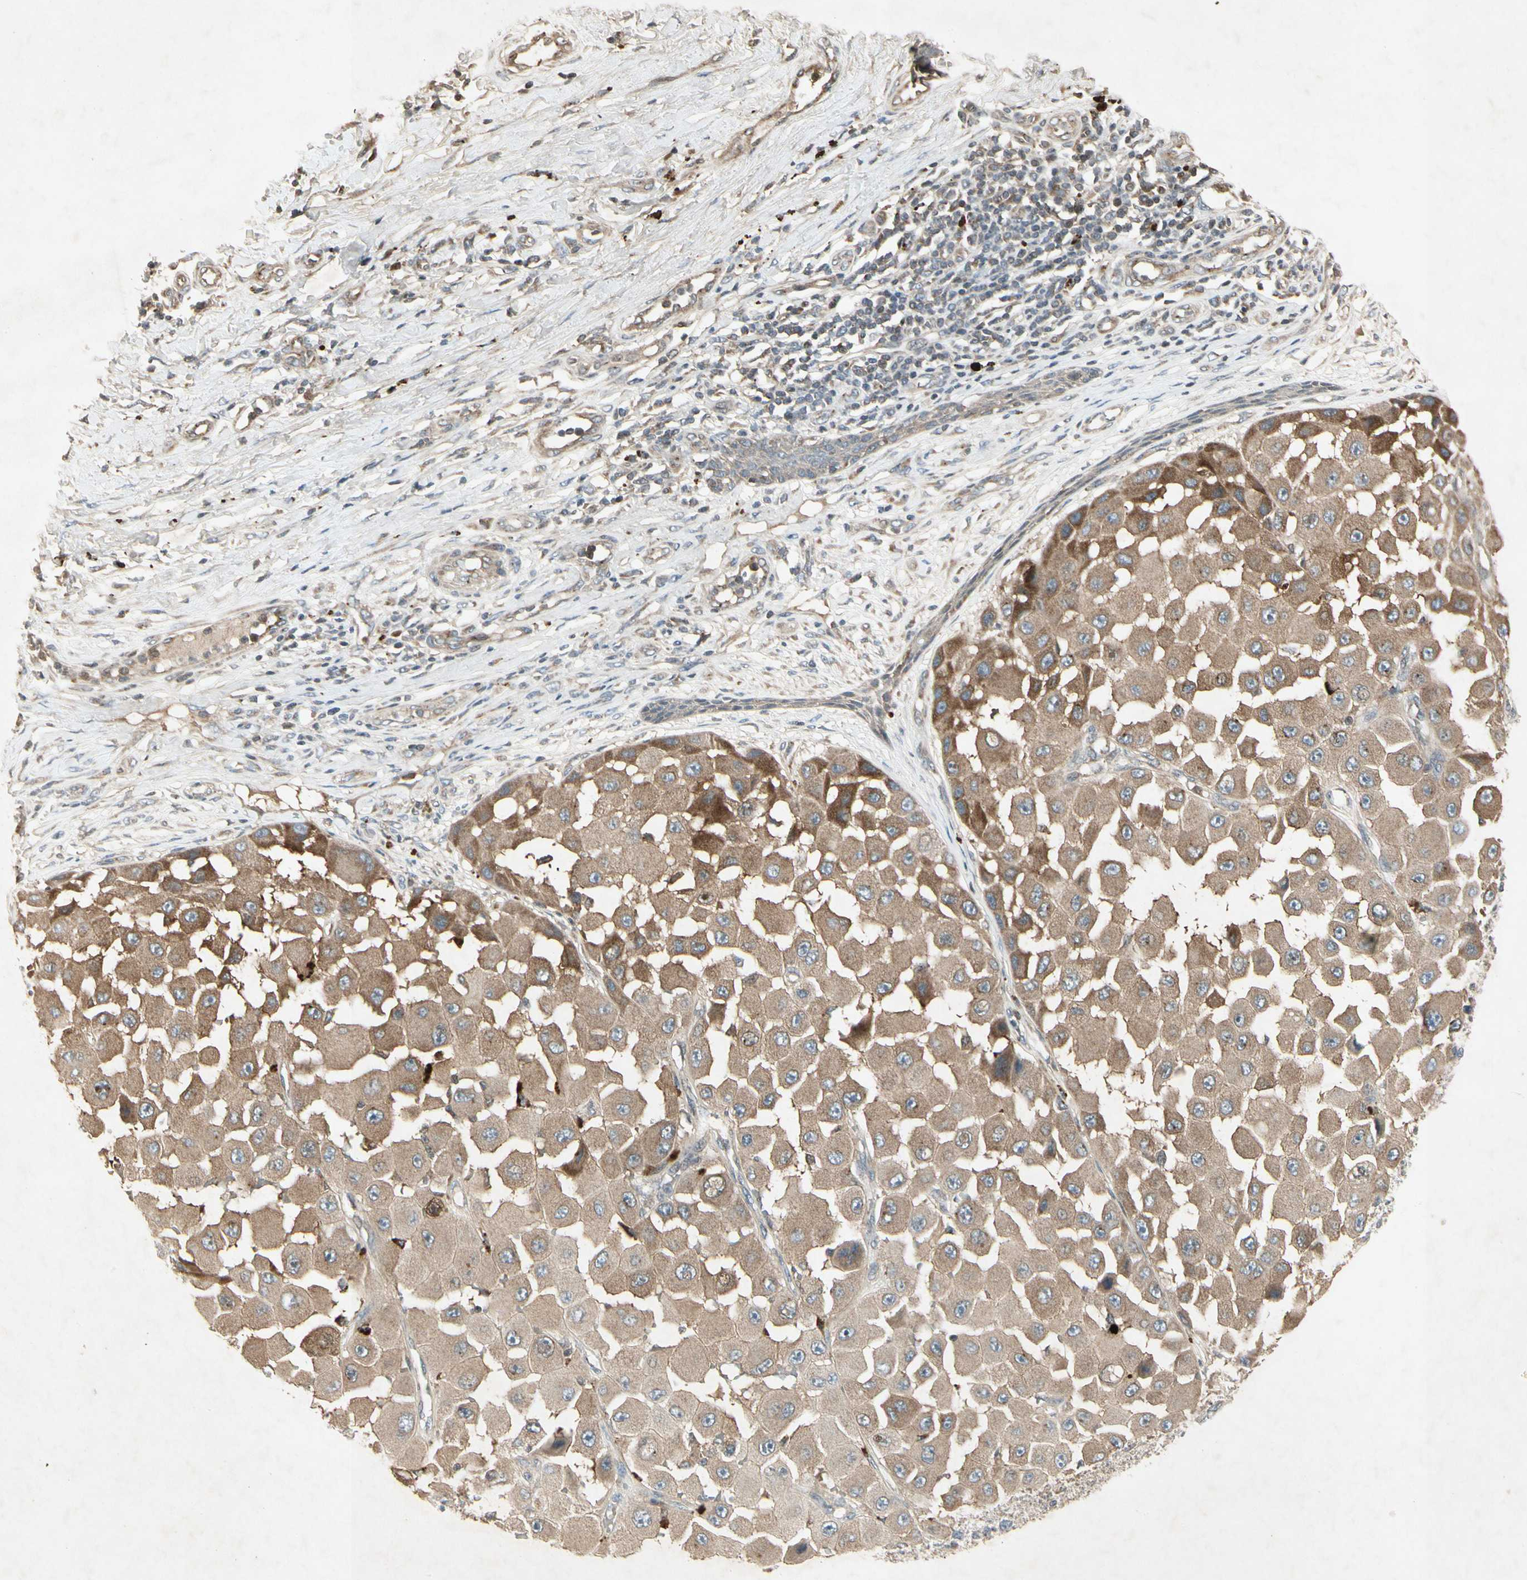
{"staining": {"intensity": "weak", "quantity": "<25%", "location": "cytoplasmic/membranous"}, "tissue": "melanoma", "cell_type": "Tumor cells", "image_type": "cancer", "snomed": [{"axis": "morphology", "description": "Malignant melanoma, NOS"}, {"axis": "topography", "description": "Skin"}], "caption": "A high-resolution image shows IHC staining of melanoma, which shows no significant positivity in tumor cells.", "gene": "TEK", "patient": {"sex": "female", "age": 81}}